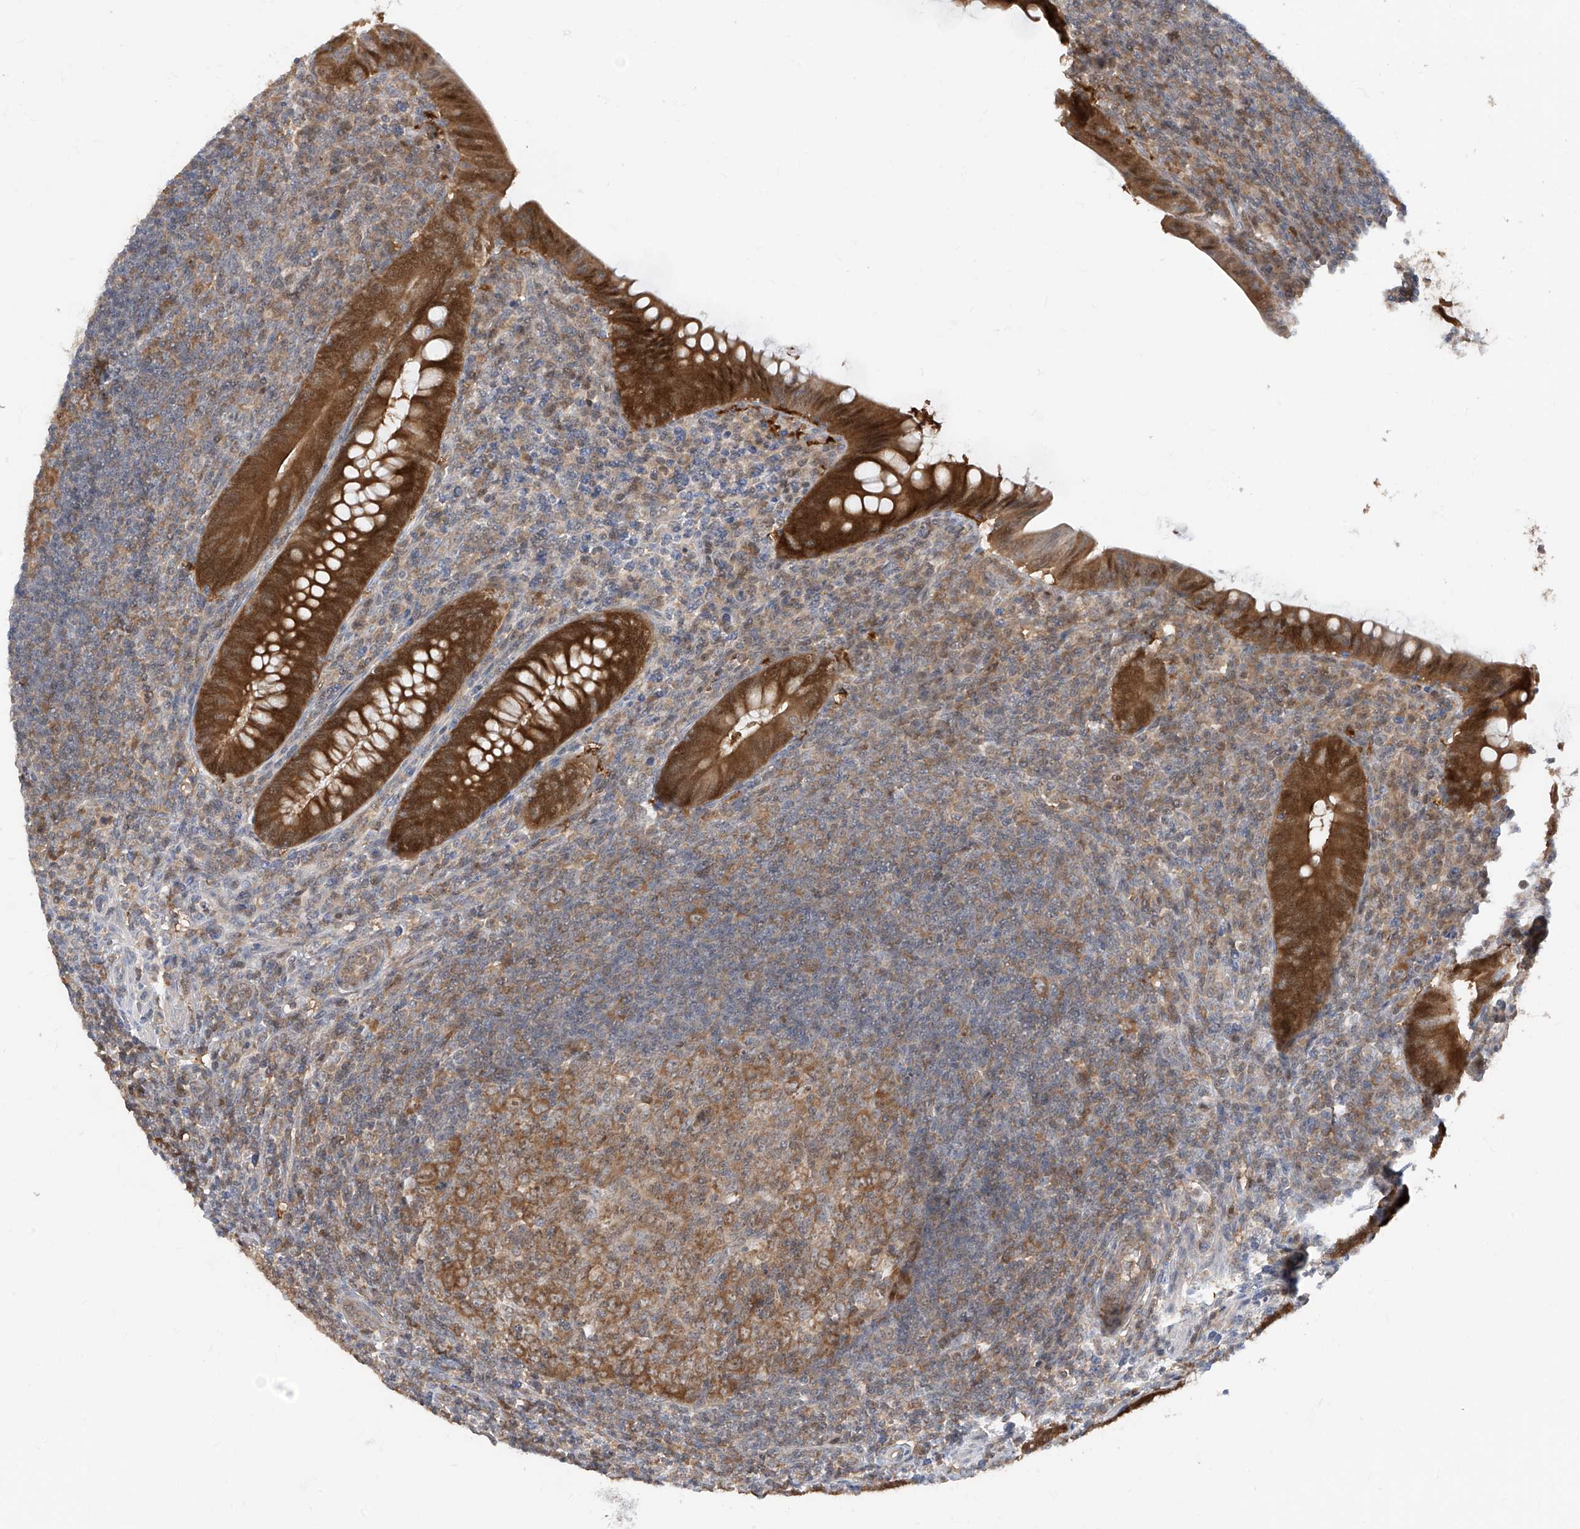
{"staining": {"intensity": "strong", "quantity": ">75%", "location": "cytoplasmic/membranous"}, "tissue": "appendix", "cell_type": "Glandular cells", "image_type": "normal", "snomed": [{"axis": "morphology", "description": "Normal tissue, NOS"}, {"axis": "topography", "description": "Appendix"}], "caption": "Brown immunohistochemical staining in normal human appendix exhibits strong cytoplasmic/membranous positivity in about >75% of glandular cells.", "gene": "TTC38", "patient": {"sex": "male", "age": 14}}